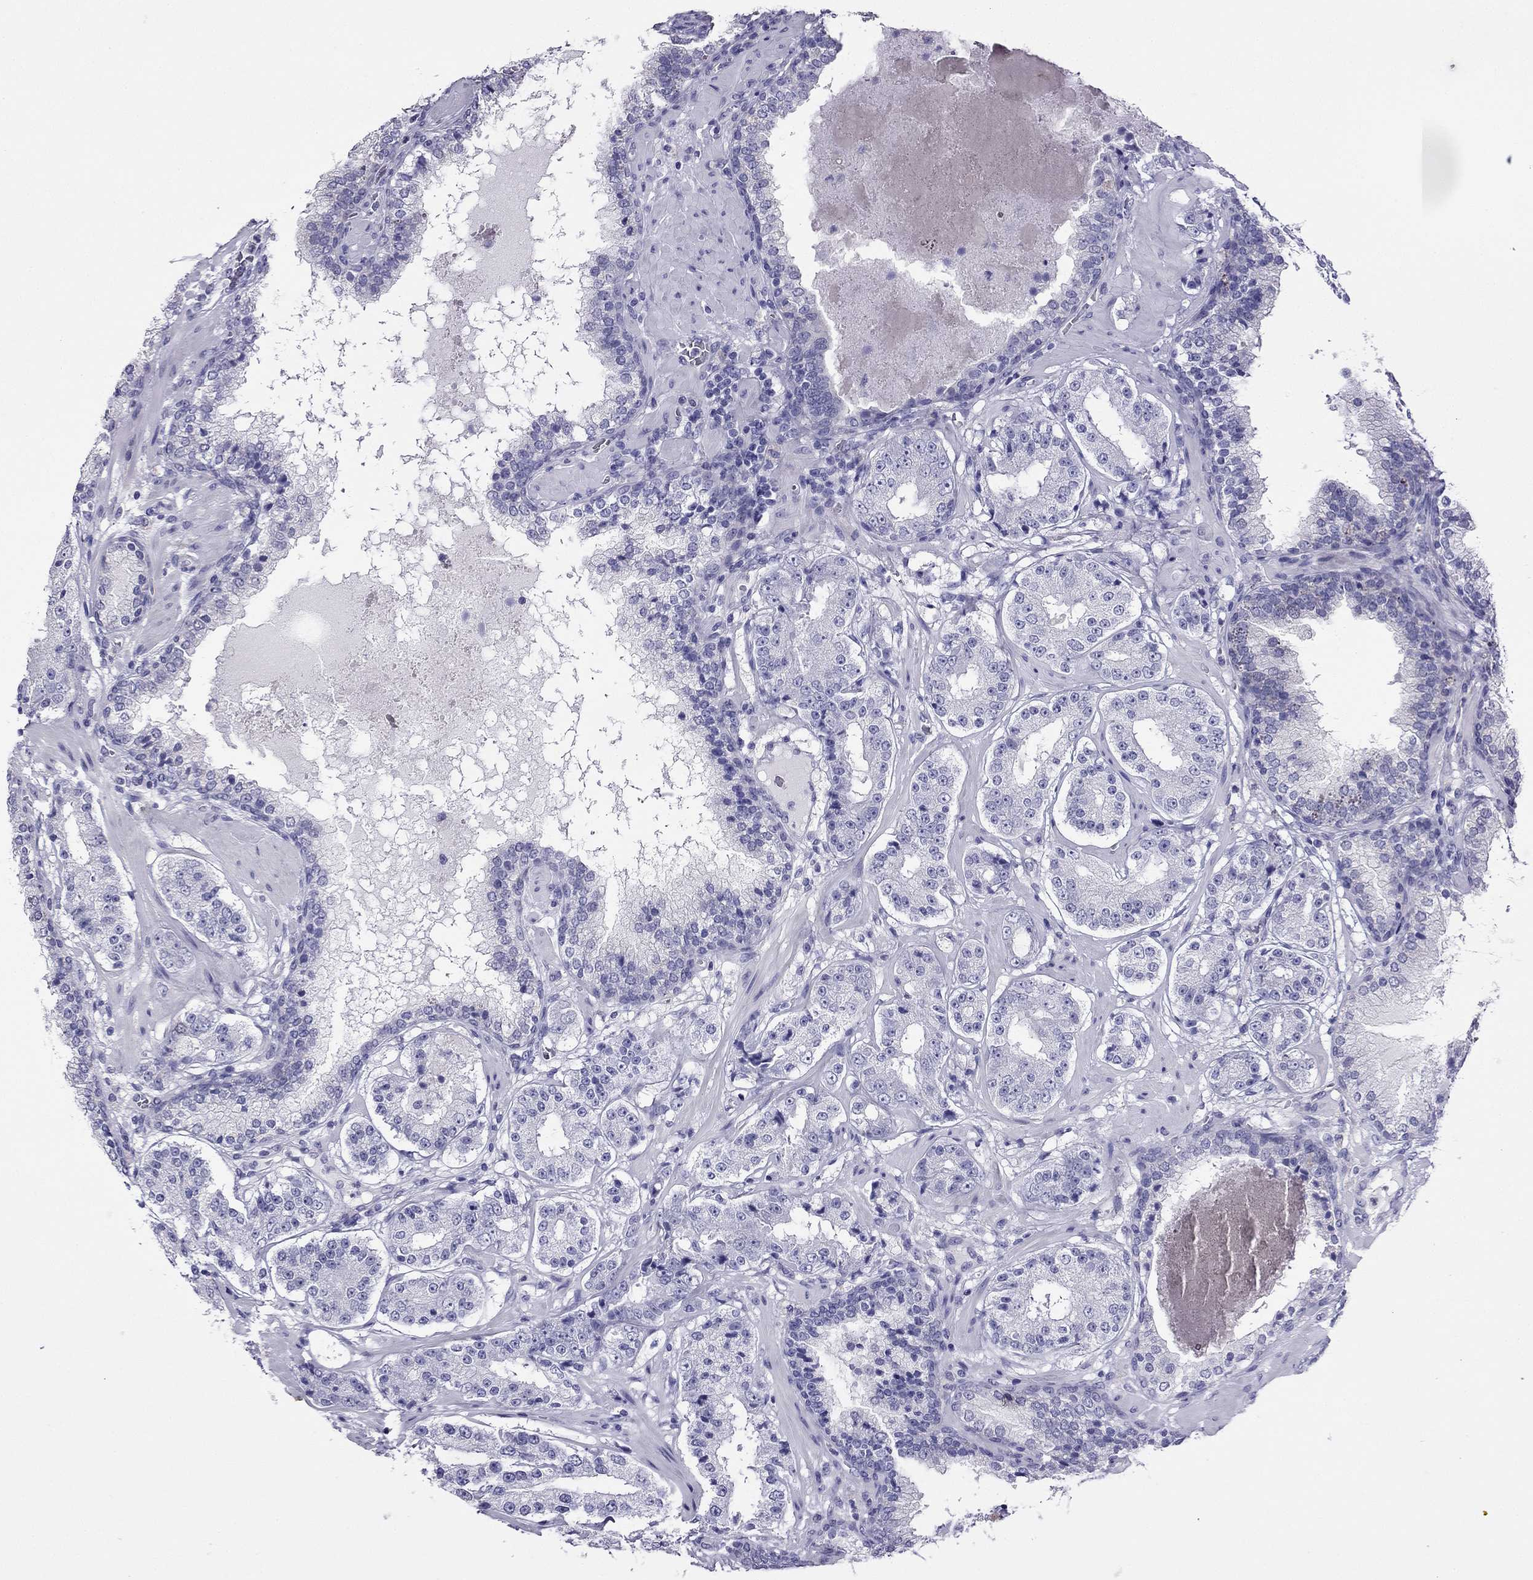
{"staining": {"intensity": "negative", "quantity": "none", "location": "none"}, "tissue": "prostate cancer", "cell_type": "Tumor cells", "image_type": "cancer", "snomed": [{"axis": "morphology", "description": "Adenocarcinoma, Low grade"}, {"axis": "topography", "description": "Prostate"}], "caption": "Protein analysis of prostate low-grade adenocarcinoma shows no significant positivity in tumor cells.", "gene": "KCNJ10", "patient": {"sex": "male", "age": 60}}